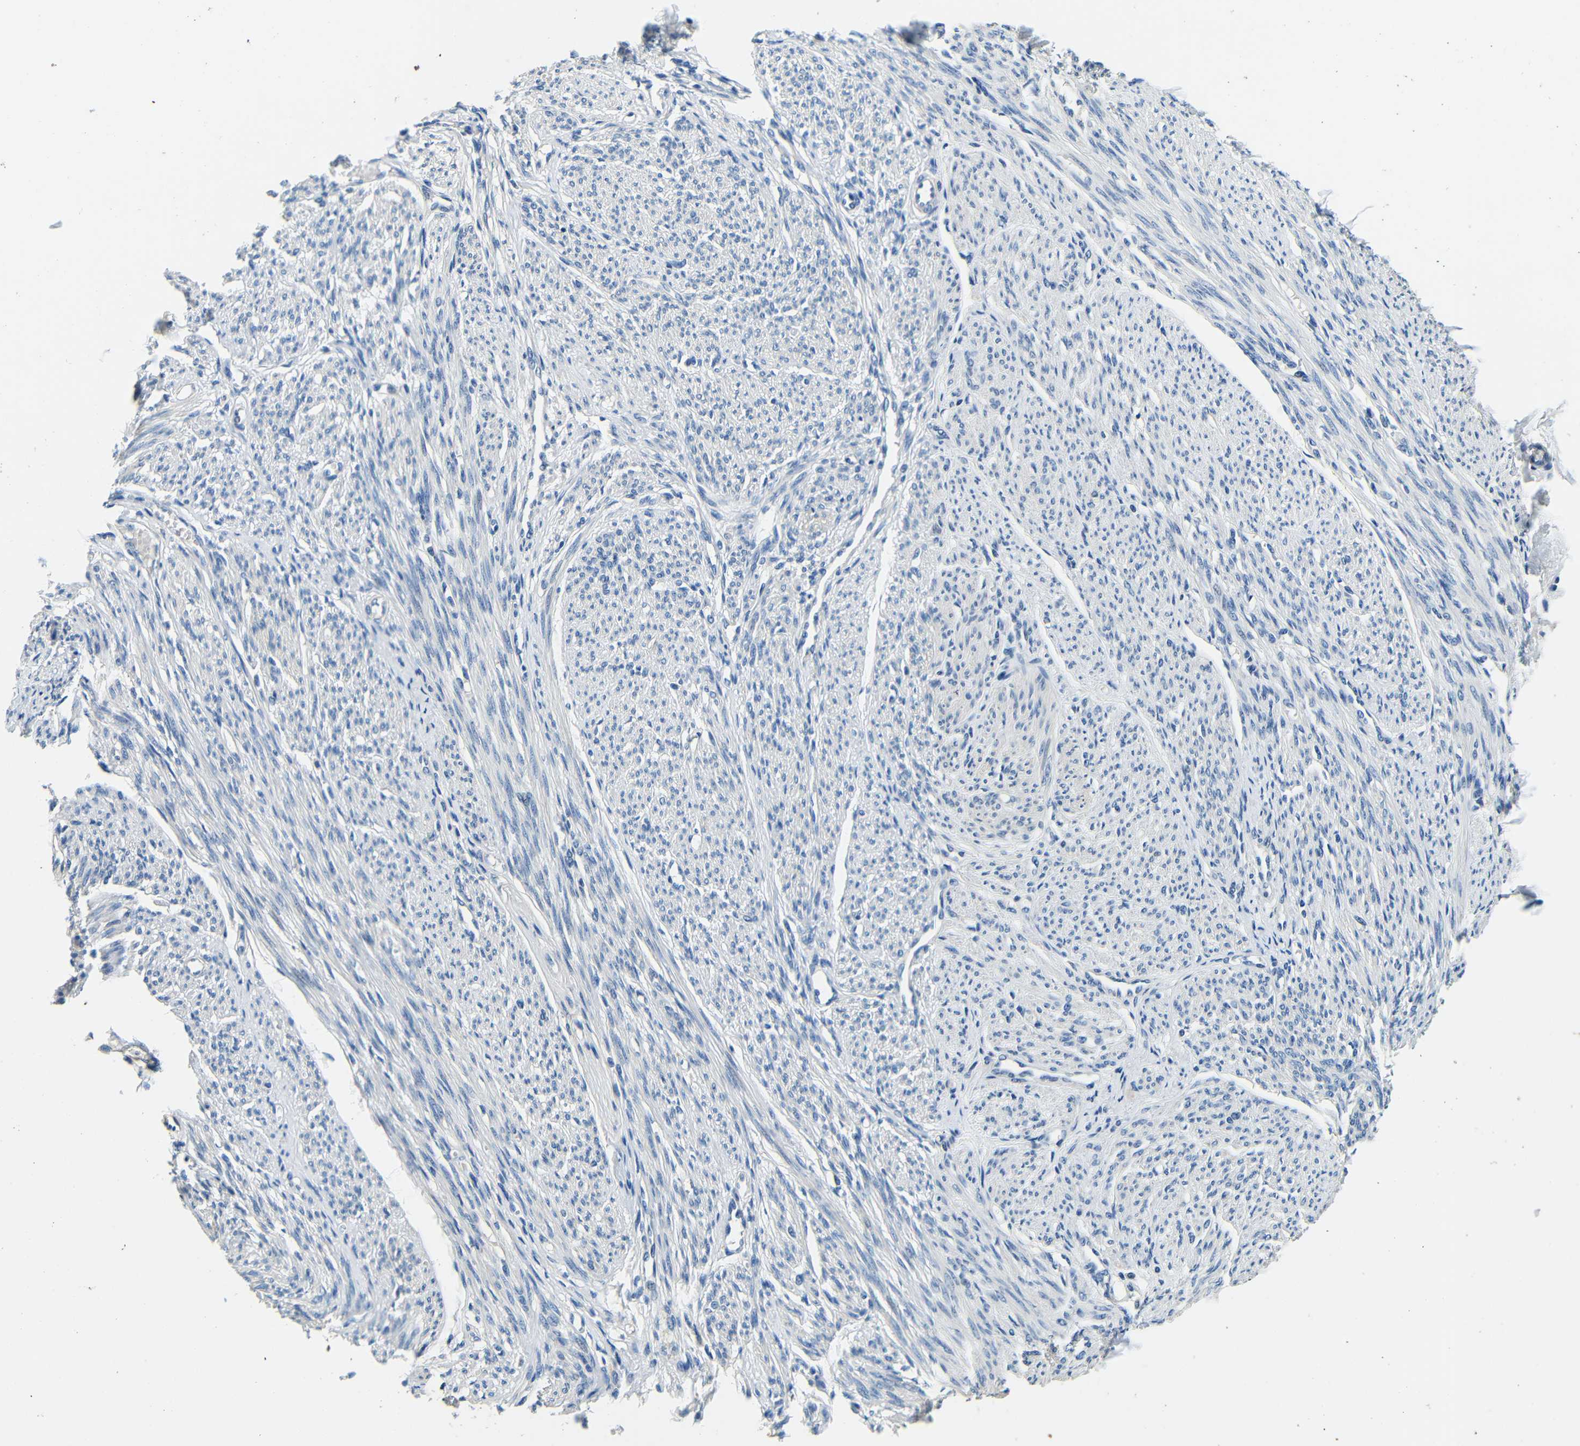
{"staining": {"intensity": "negative", "quantity": "none", "location": "none"}, "tissue": "smooth muscle", "cell_type": "Smooth muscle cells", "image_type": "normal", "snomed": [{"axis": "morphology", "description": "Normal tissue, NOS"}, {"axis": "topography", "description": "Smooth muscle"}], "caption": "Human smooth muscle stained for a protein using IHC demonstrates no expression in smooth muscle cells.", "gene": "FMO5", "patient": {"sex": "female", "age": 65}}